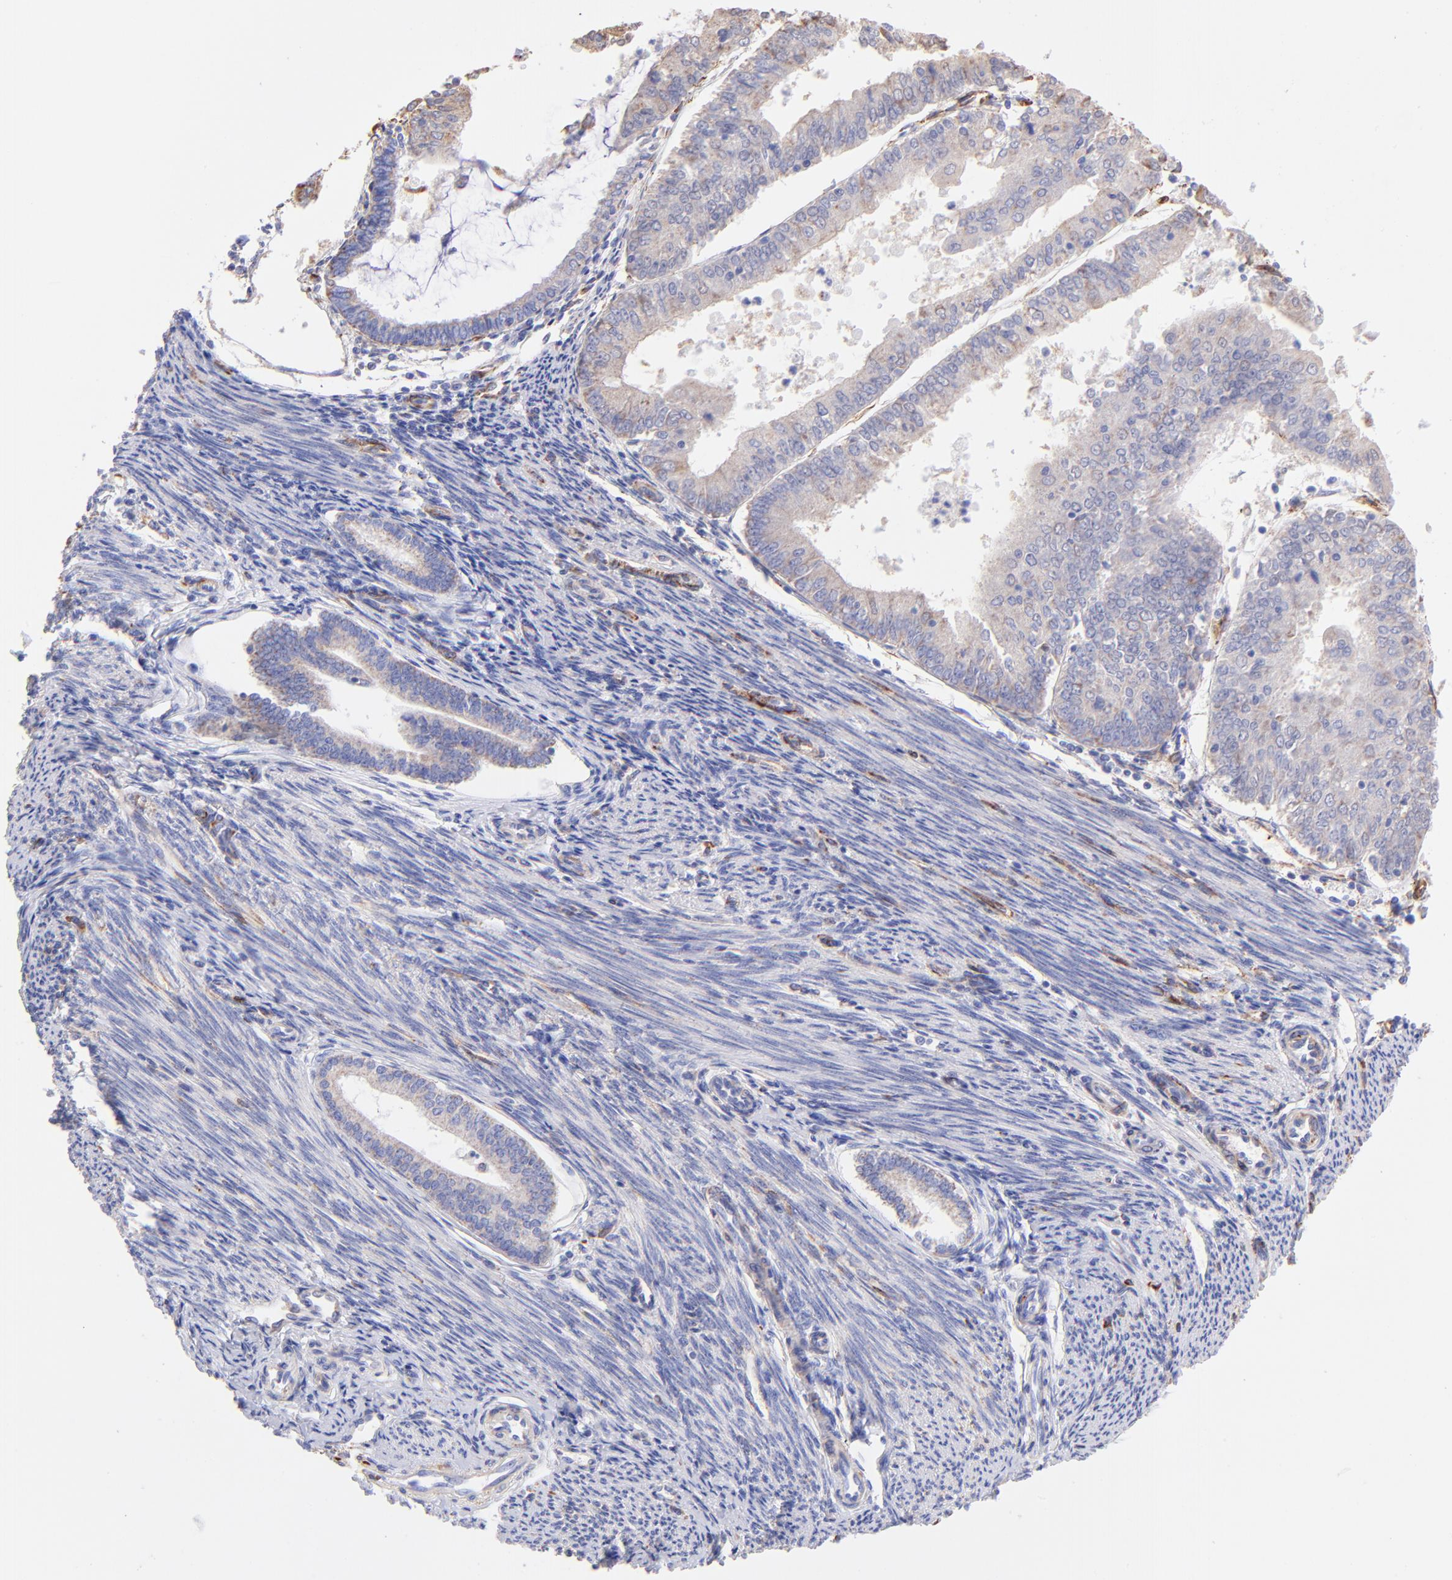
{"staining": {"intensity": "weak", "quantity": ">75%", "location": "cytoplasmic/membranous"}, "tissue": "endometrial cancer", "cell_type": "Tumor cells", "image_type": "cancer", "snomed": [{"axis": "morphology", "description": "Adenocarcinoma, NOS"}, {"axis": "topography", "description": "Endometrium"}], "caption": "Tumor cells demonstrate low levels of weak cytoplasmic/membranous positivity in about >75% of cells in human adenocarcinoma (endometrial). The staining was performed using DAB (3,3'-diaminobenzidine) to visualize the protein expression in brown, while the nuclei were stained in blue with hematoxylin (Magnification: 20x).", "gene": "SPARC", "patient": {"sex": "female", "age": 79}}